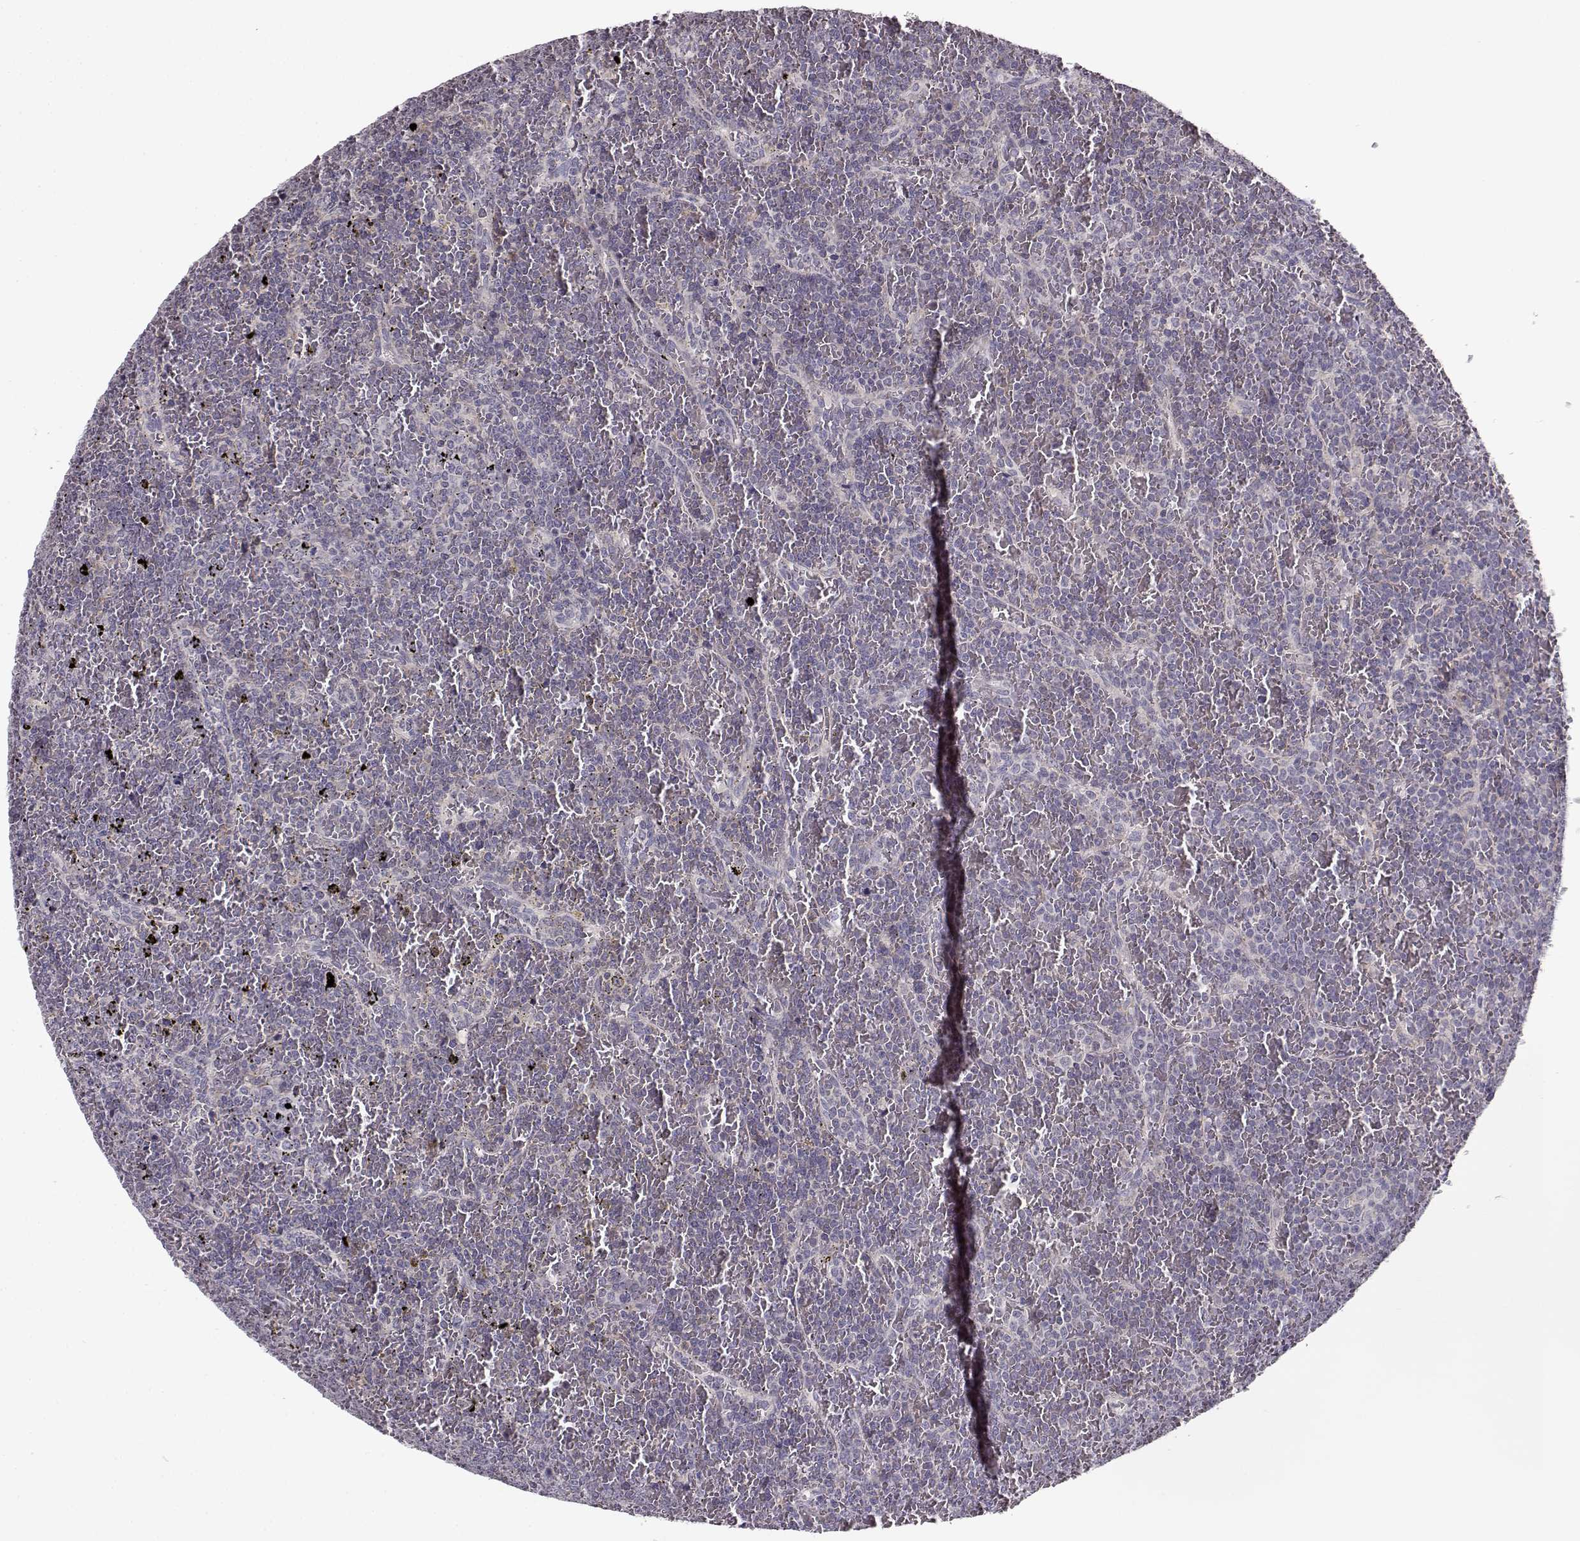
{"staining": {"intensity": "negative", "quantity": "none", "location": "none"}, "tissue": "lymphoma", "cell_type": "Tumor cells", "image_type": "cancer", "snomed": [{"axis": "morphology", "description": "Malignant lymphoma, non-Hodgkin's type, Low grade"}, {"axis": "topography", "description": "Spleen"}], "caption": "Immunohistochemistry (IHC) micrograph of neoplastic tissue: human lymphoma stained with DAB shows no significant protein positivity in tumor cells.", "gene": "ENTPD8", "patient": {"sex": "female", "age": 77}}